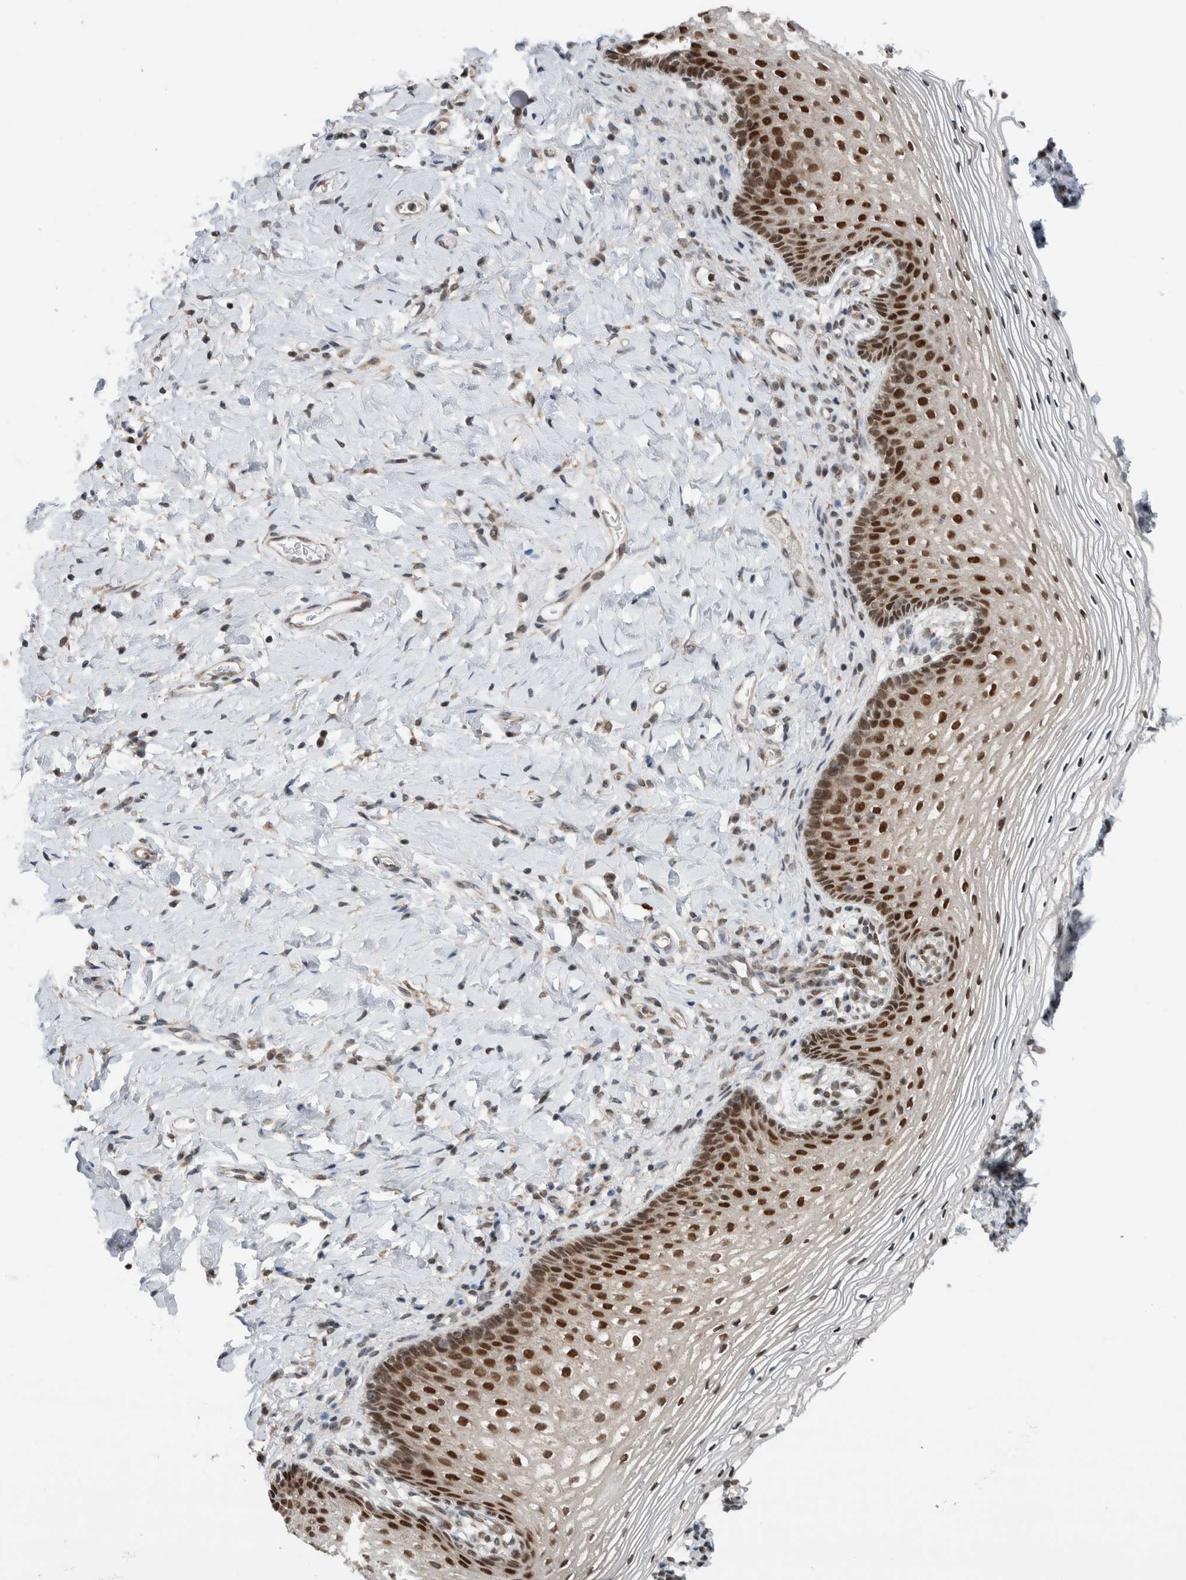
{"staining": {"intensity": "strong", "quantity": "25%-75%", "location": "nuclear"}, "tissue": "vagina", "cell_type": "Squamous epithelial cells", "image_type": "normal", "snomed": [{"axis": "morphology", "description": "Normal tissue, NOS"}, {"axis": "topography", "description": "Vagina"}], "caption": "A brown stain labels strong nuclear positivity of a protein in squamous epithelial cells of unremarkable vagina.", "gene": "NPLOC4", "patient": {"sex": "female", "age": 60}}